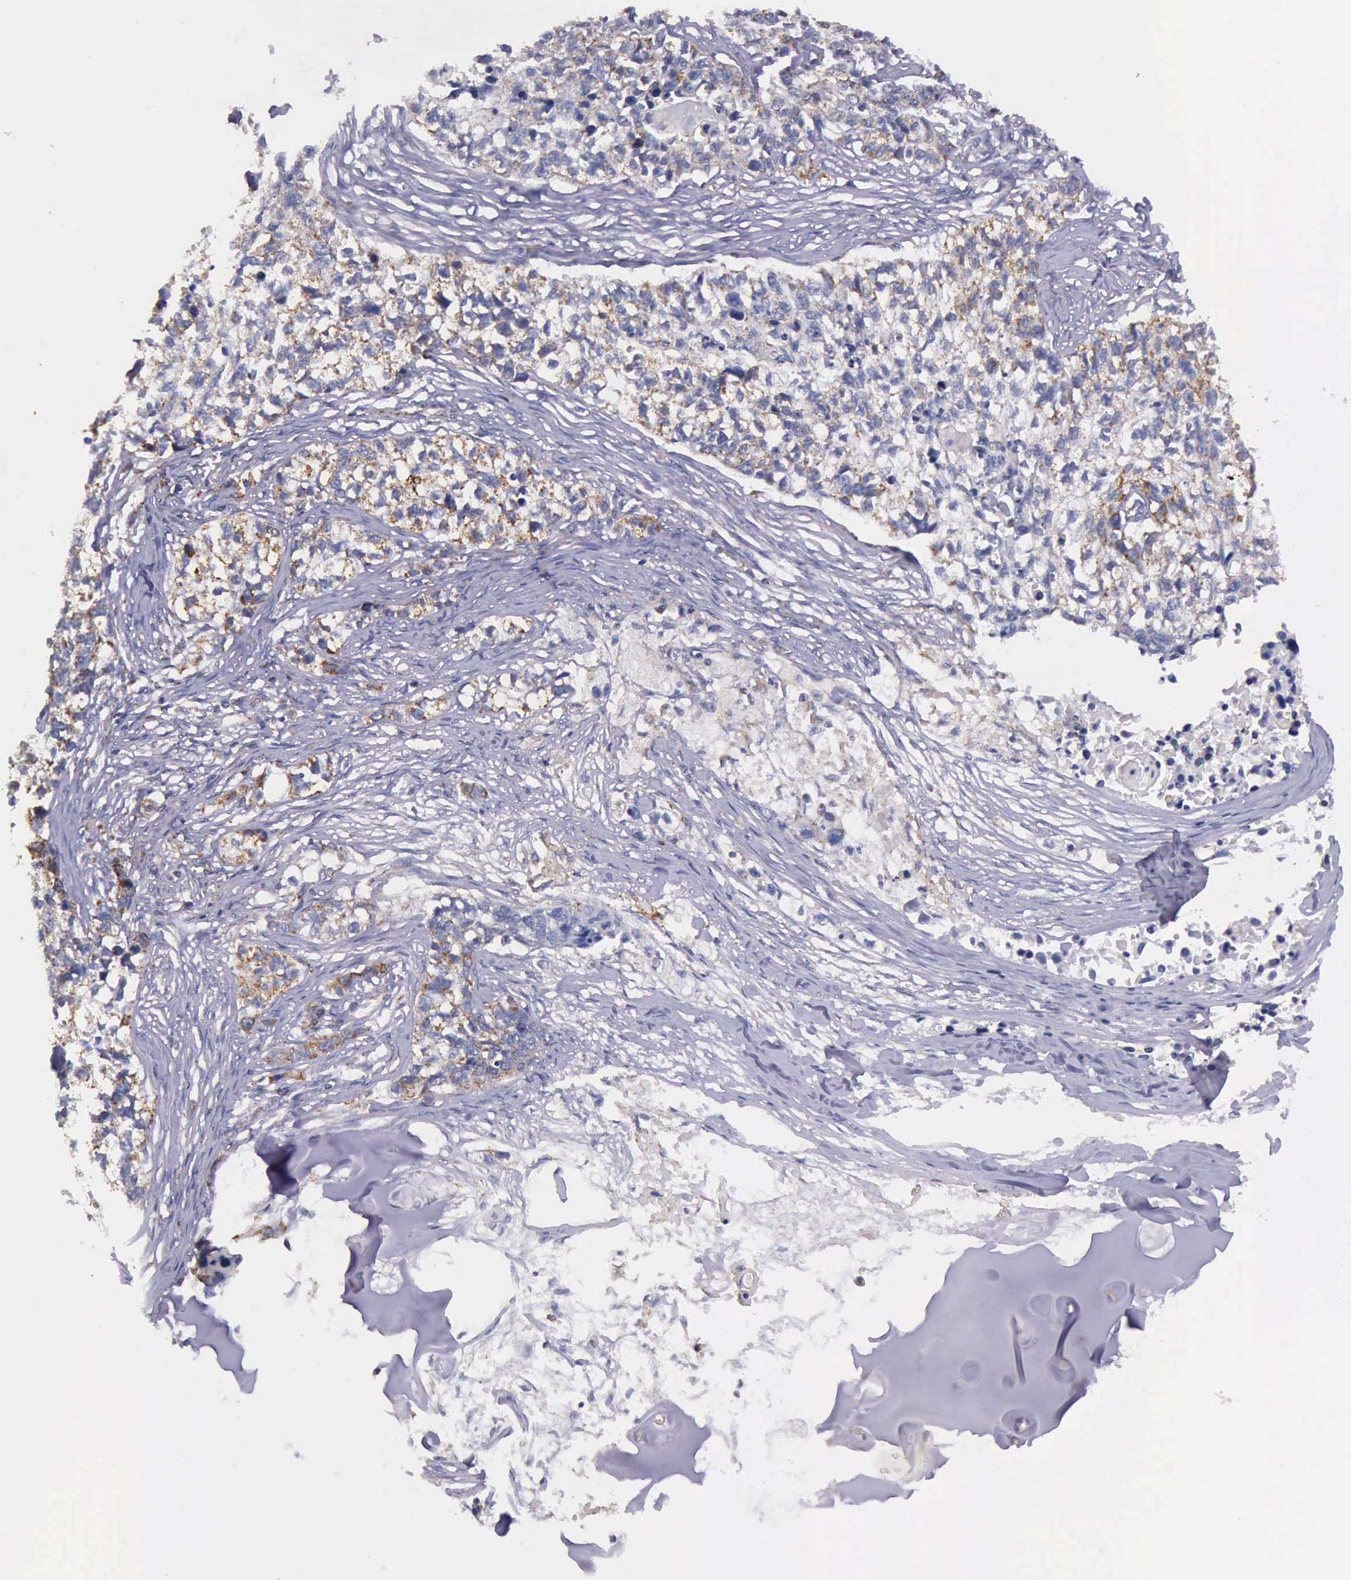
{"staining": {"intensity": "weak", "quantity": ">75%", "location": "cytoplasmic/membranous"}, "tissue": "lung cancer", "cell_type": "Tumor cells", "image_type": "cancer", "snomed": [{"axis": "morphology", "description": "Squamous cell carcinoma, NOS"}, {"axis": "topography", "description": "Lymph node"}, {"axis": "topography", "description": "Lung"}], "caption": "Weak cytoplasmic/membranous protein expression is seen in about >75% of tumor cells in lung cancer.", "gene": "TXN2", "patient": {"sex": "male", "age": 74}}